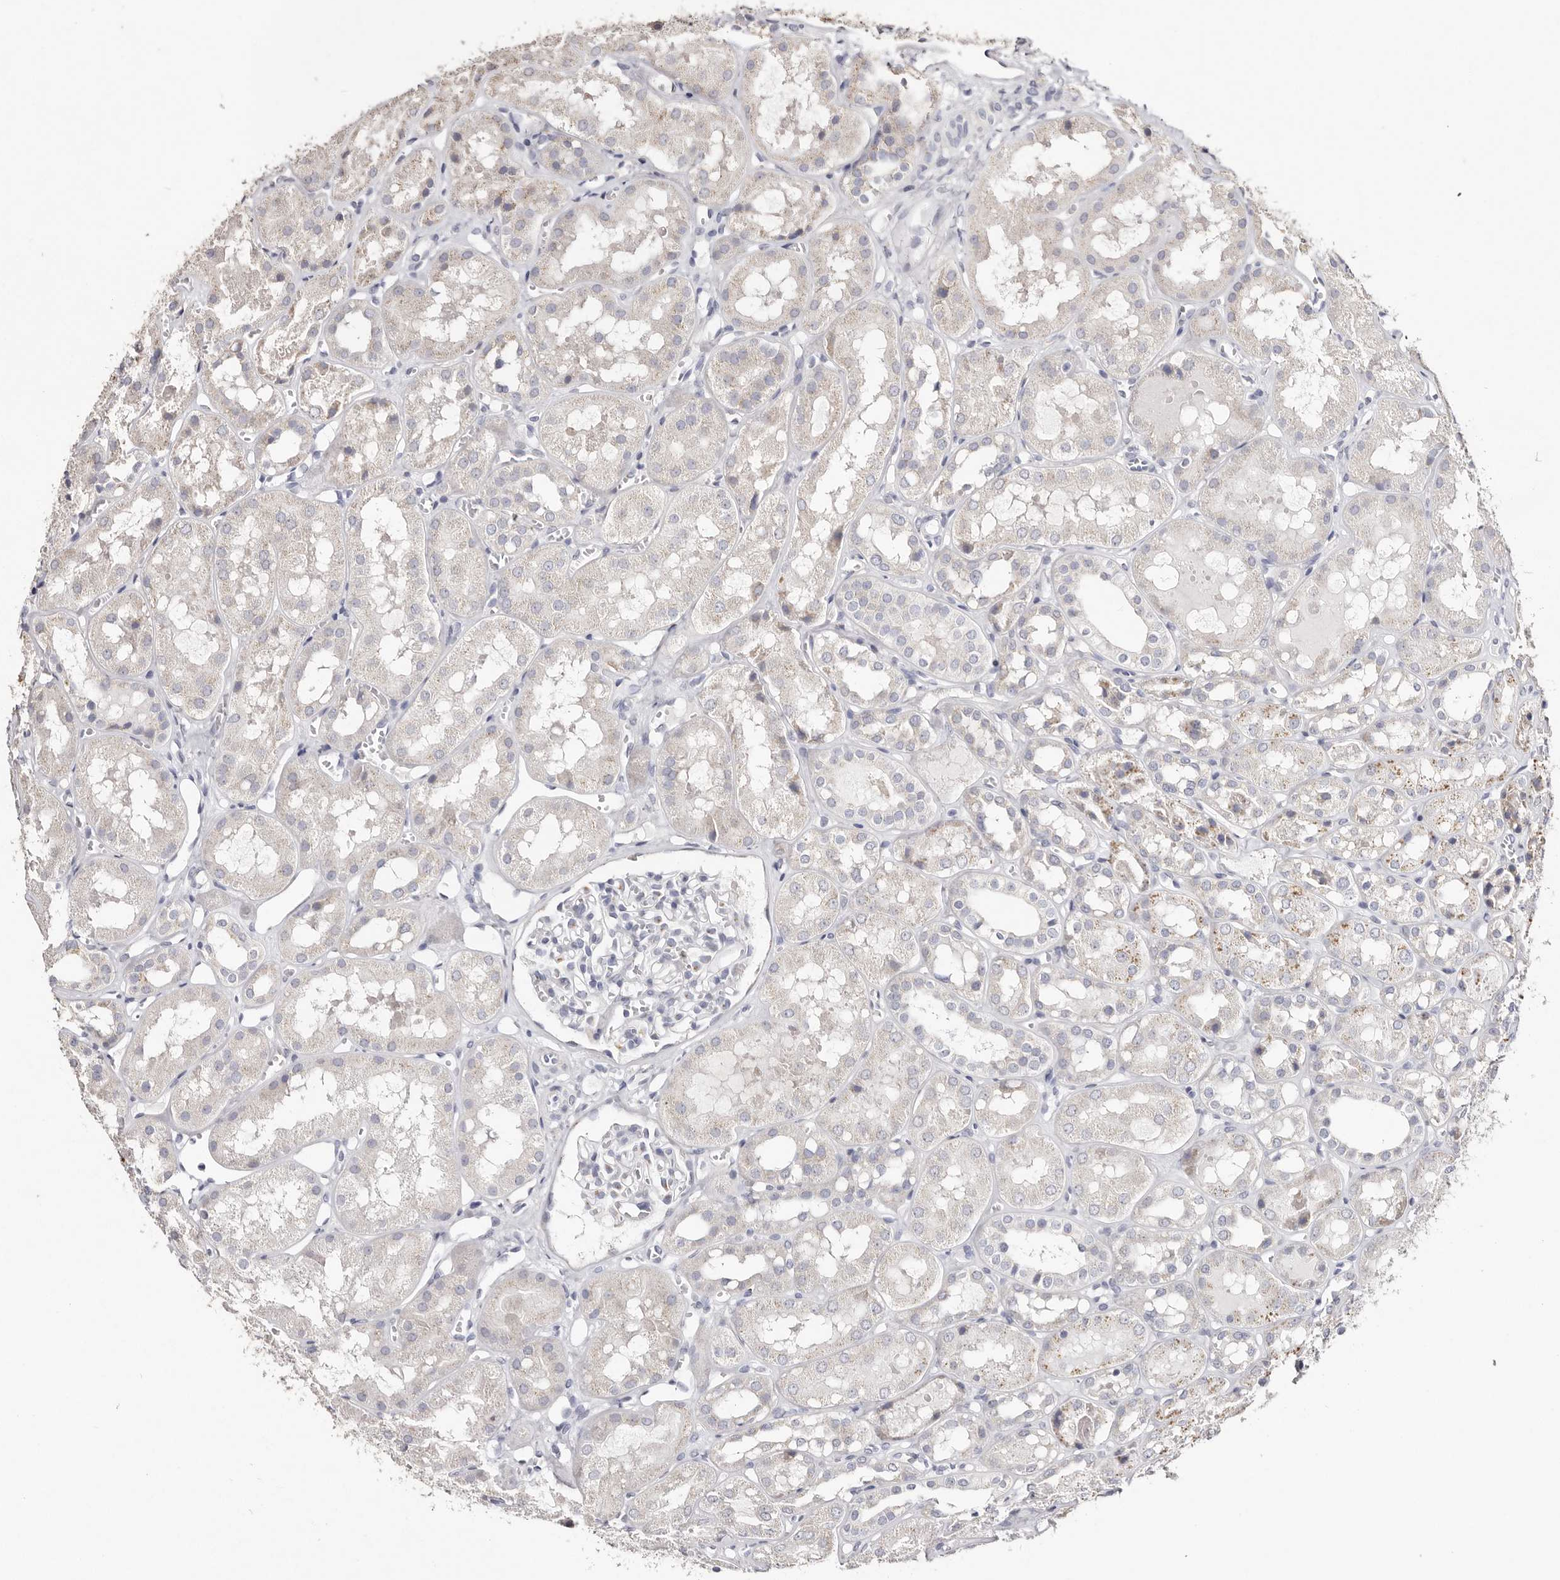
{"staining": {"intensity": "negative", "quantity": "none", "location": "none"}, "tissue": "kidney", "cell_type": "Cells in glomeruli", "image_type": "normal", "snomed": [{"axis": "morphology", "description": "Normal tissue, NOS"}, {"axis": "topography", "description": "Kidney"}], "caption": "Micrograph shows no significant protein staining in cells in glomeruli of unremarkable kidney.", "gene": "LGALS7B", "patient": {"sex": "male", "age": 16}}